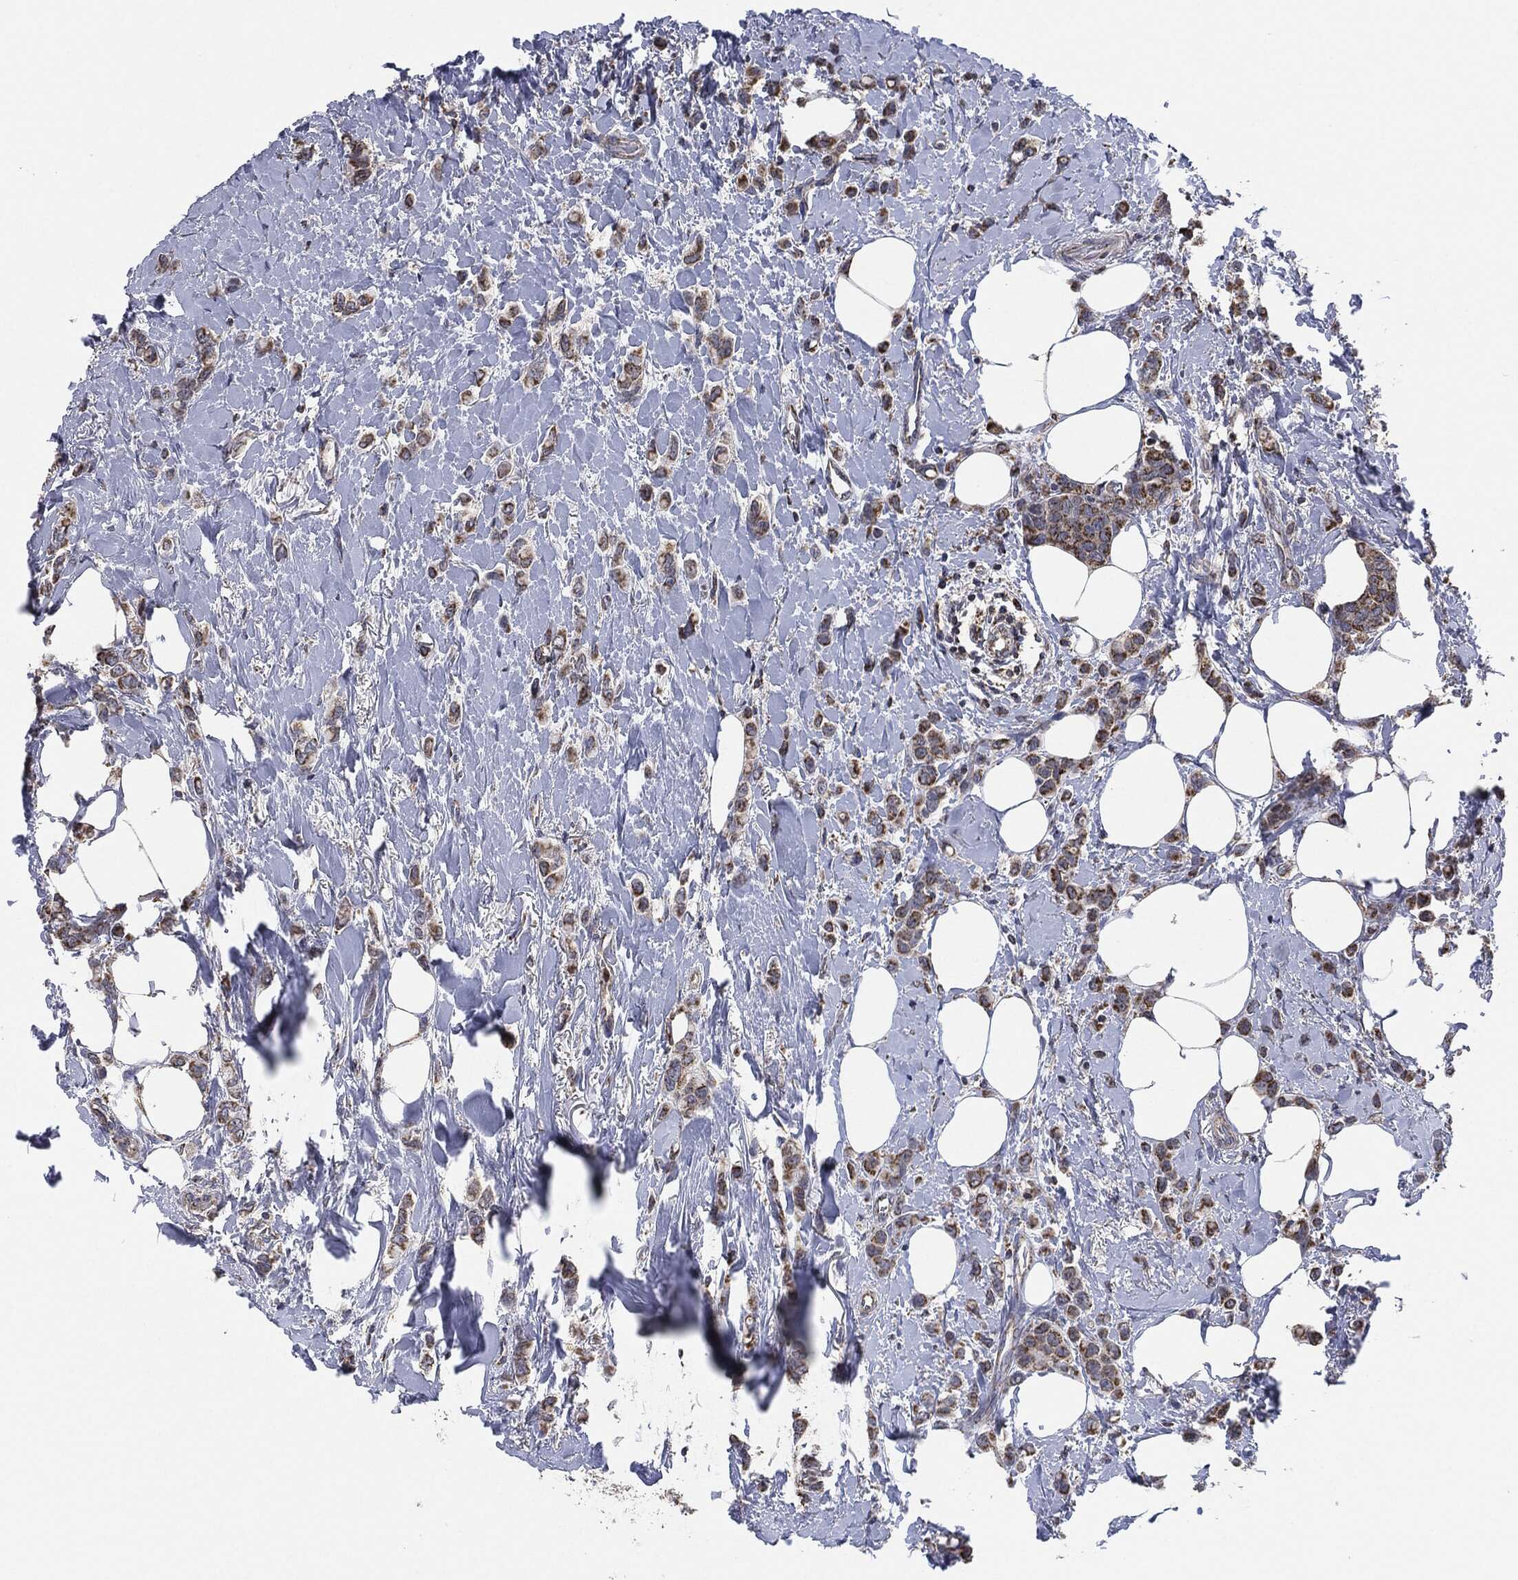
{"staining": {"intensity": "moderate", "quantity": ">75%", "location": "cytoplasmic/membranous"}, "tissue": "breast cancer", "cell_type": "Tumor cells", "image_type": "cancer", "snomed": [{"axis": "morphology", "description": "Lobular carcinoma"}, {"axis": "topography", "description": "Breast"}], "caption": "Immunohistochemistry photomicrograph of breast cancer stained for a protein (brown), which demonstrates medium levels of moderate cytoplasmic/membranous positivity in about >75% of tumor cells.", "gene": "NDUFV2", "patient": {"sex": "female", "age": 66}}